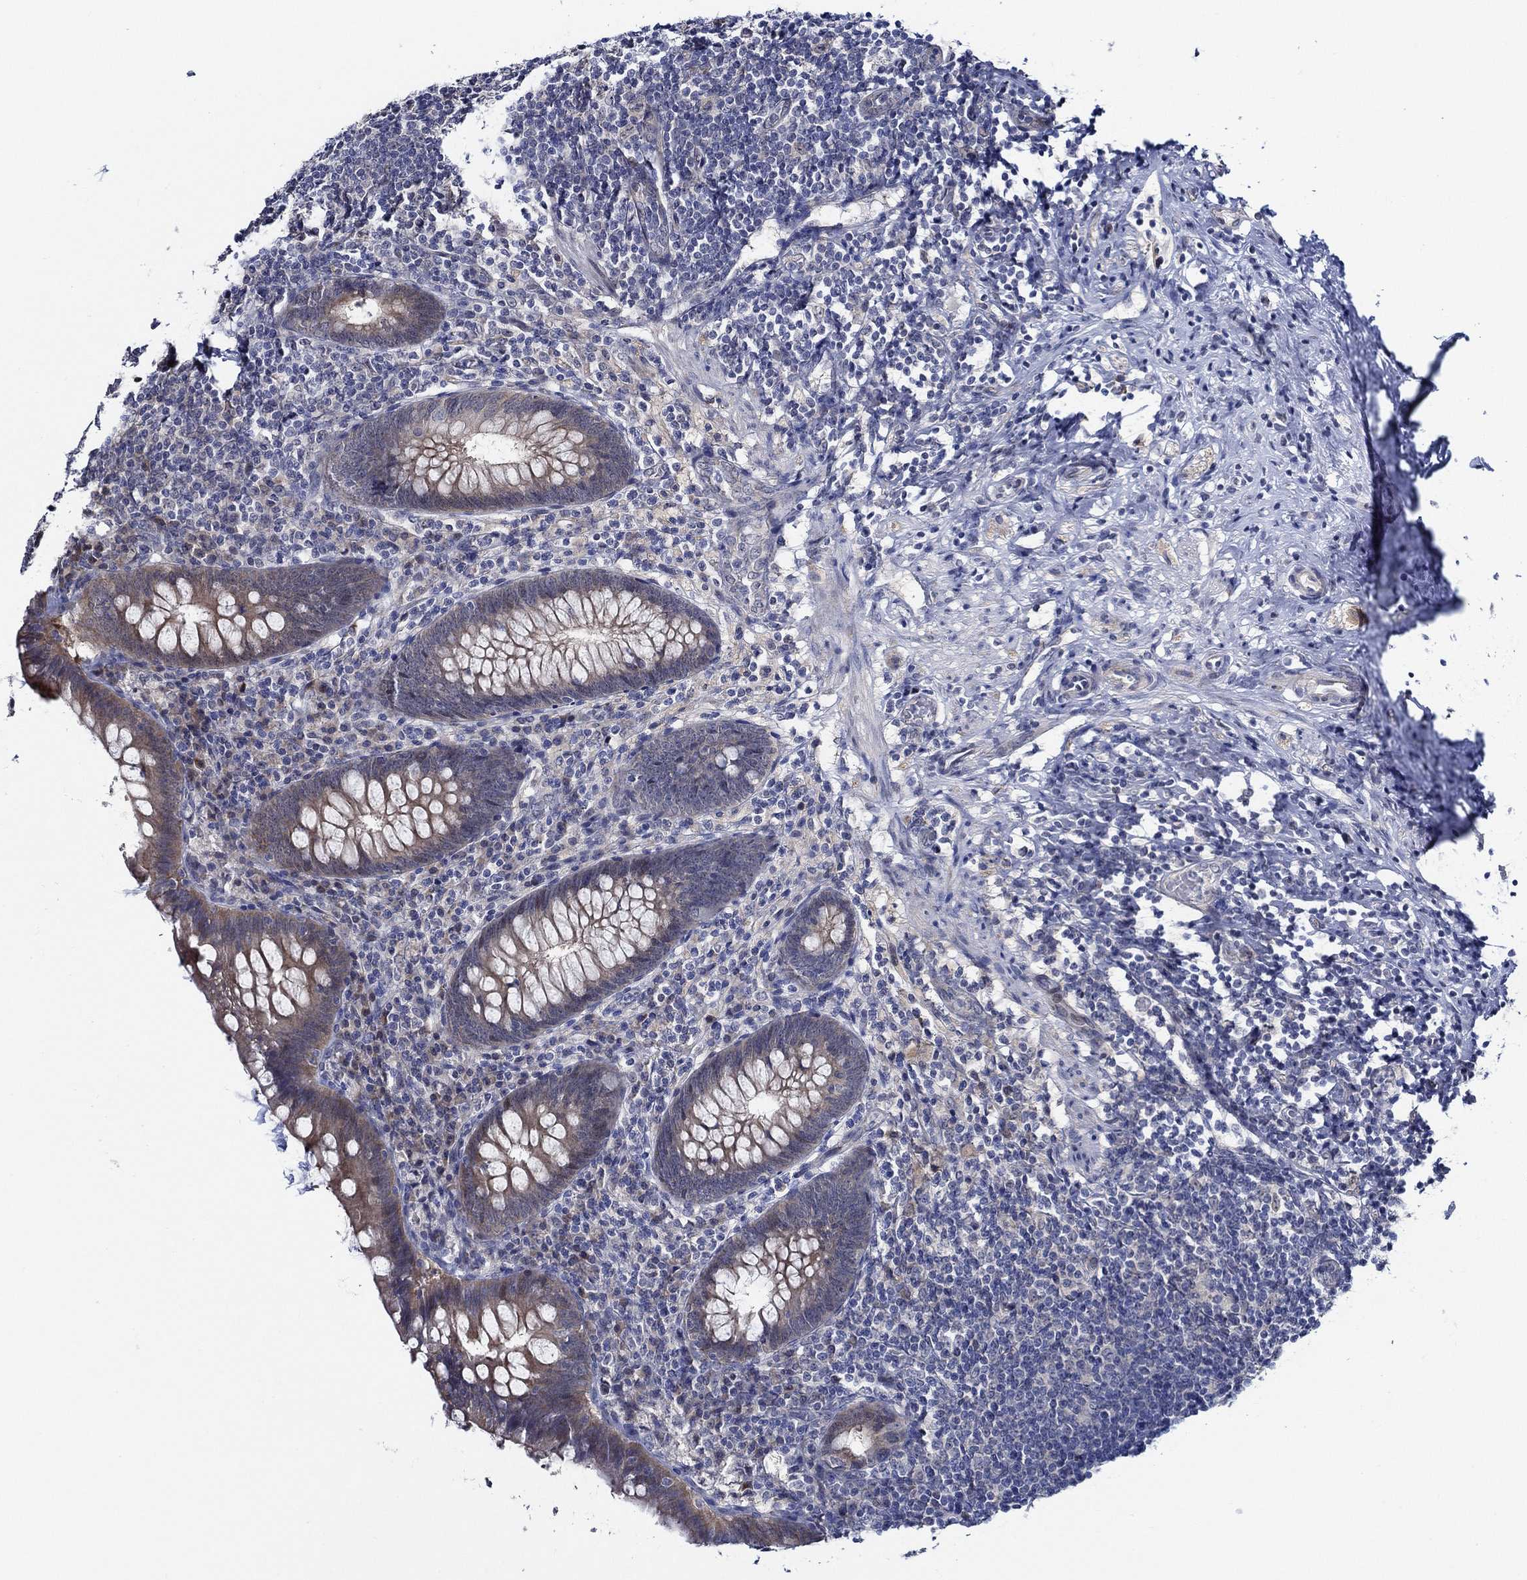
{"staining": {"intensity": "moderate", "quantity": "<25%", "location": "cytoplasmic/membranous"}, "tissue": "appendix", "cell_type": "Glandular cells", "image_type": "normal", "snomed": [{"axis": "morphology", "description": "Normal tissue, NOS"}, {"axis": "topography", "description": "Appendix"}], "caption": "DAB immunohistochemical staining of benign appendix displays moderate cytoplasmic/membranous protein staining in approximately <25% of glandular cells. (DAB (3,3'-diaminobenzidine) = brown stain, brightfield microscopy at high magnification).", "gene": "C8orf48", "patient": {"sex": "male", "age": 47}}